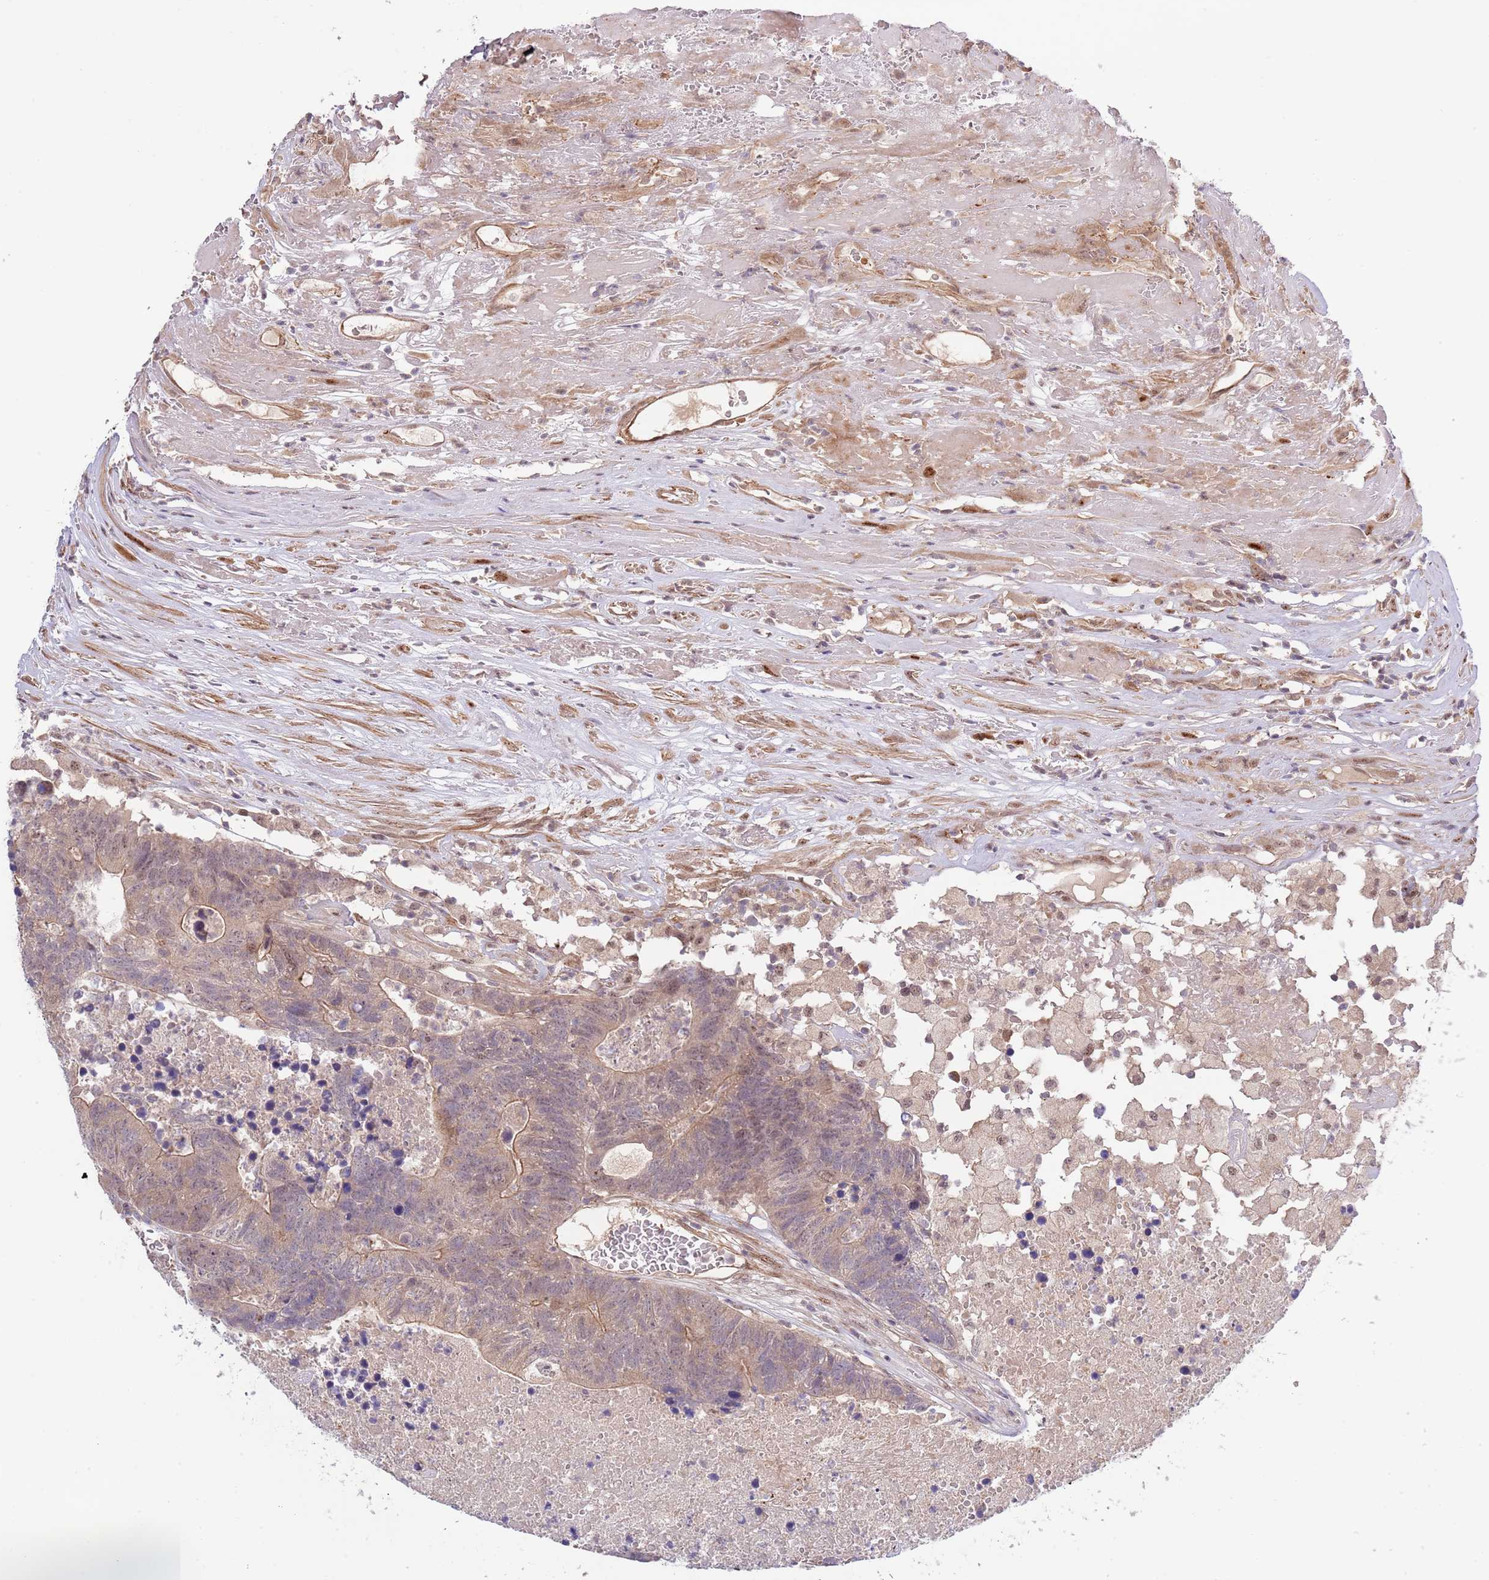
{"staining": {"intensity": "weak", "quantity": "25%-75%", "location": "cytoplasmic/membranous,nuclear"}, "tissue": "colorectal cancer", "cell_type": "Tumor cells", "image_type": "cancer", "snomed": [{"axis": "morphology", "description": "Adenocarcinoma, NOS"}, {"axis": "topography", "description": "Colon"}], "caption": "Protein analysis of colorectal cancer tissue exhibits weak cytoplasmic/membranous and nuclear positivity in approximately 25%-75% of tumor cells. (DAB IHC, brown staining for protein, blue staining for nuclei).", "gene": "PRR16", "patient": {"sex": "female", "age": 48}}